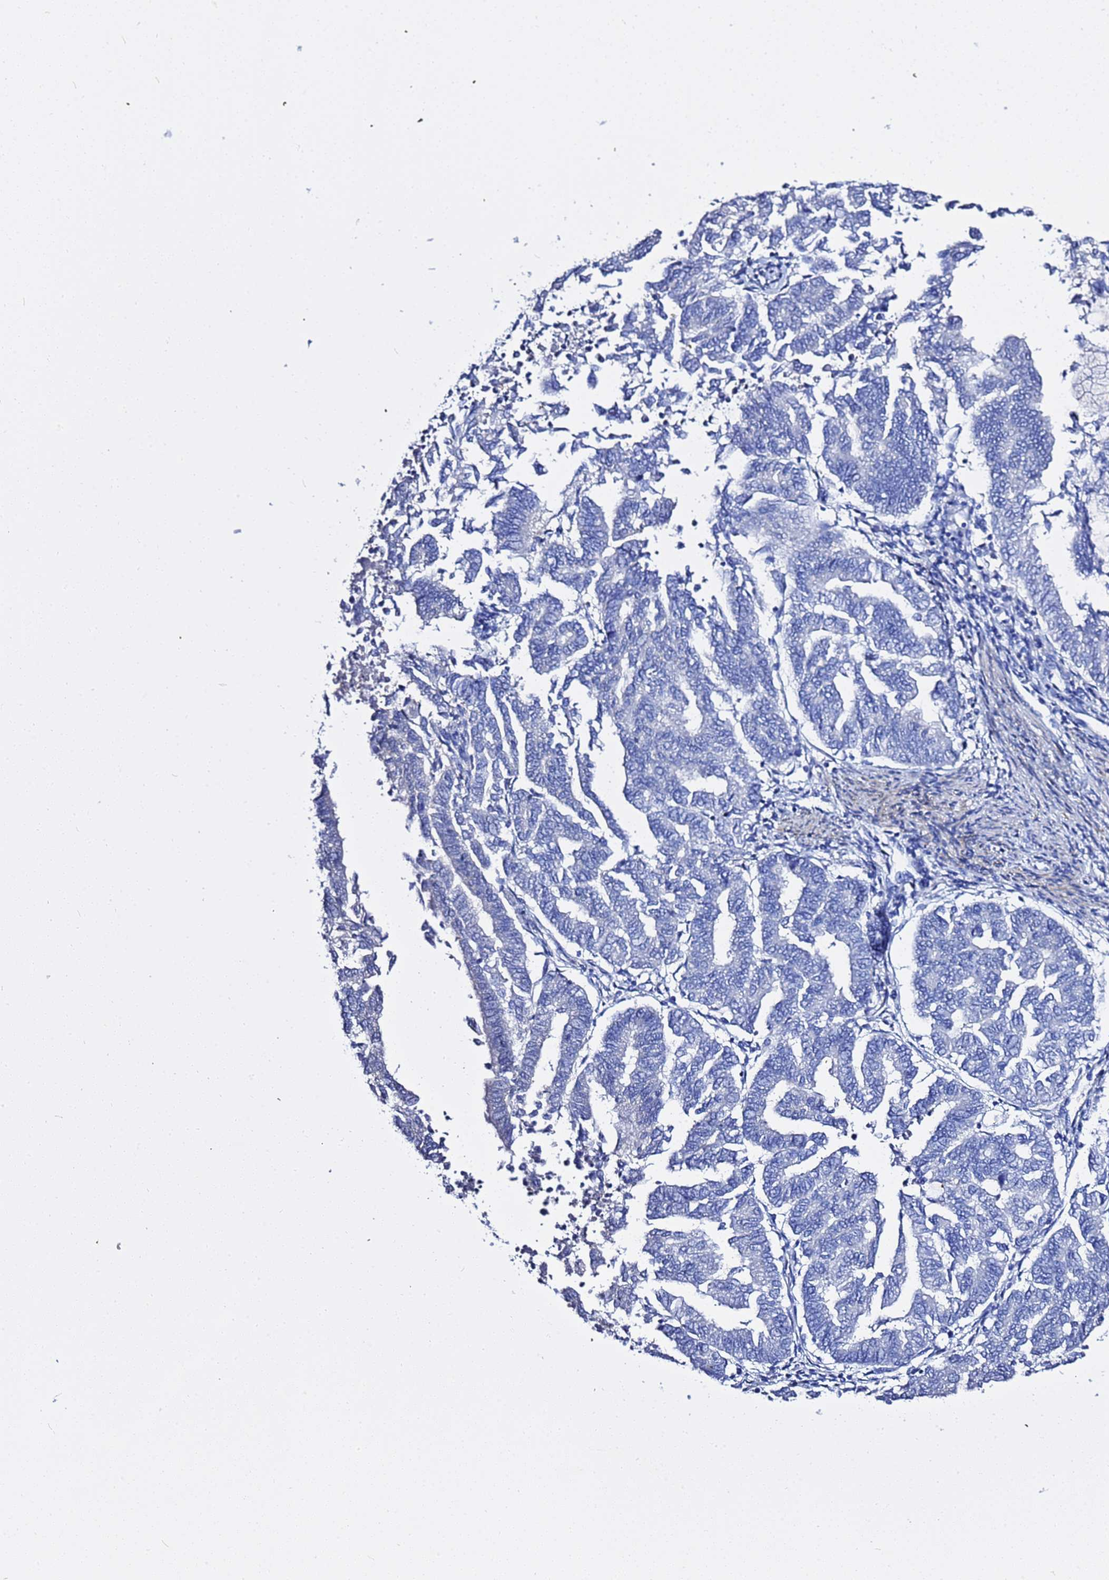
{"staining": {"intensity": "negative", "quantity": "none", "location": "none"}, "tissue": "endometrial cancer", "cell_type": "Tumor cells", "image_type": "cancer", "snomed": [{"axis": "morphology", "description": "Adenocarcinoma, NOS"}, {"axis": "topography", "description": "Endometrium"}], "caption": "Tumor cells are negative for protein expression in human endometrial cancer (adenocarcinoma).", "gene": "USP18", "patient": {"sex": "female", "age": 79}}